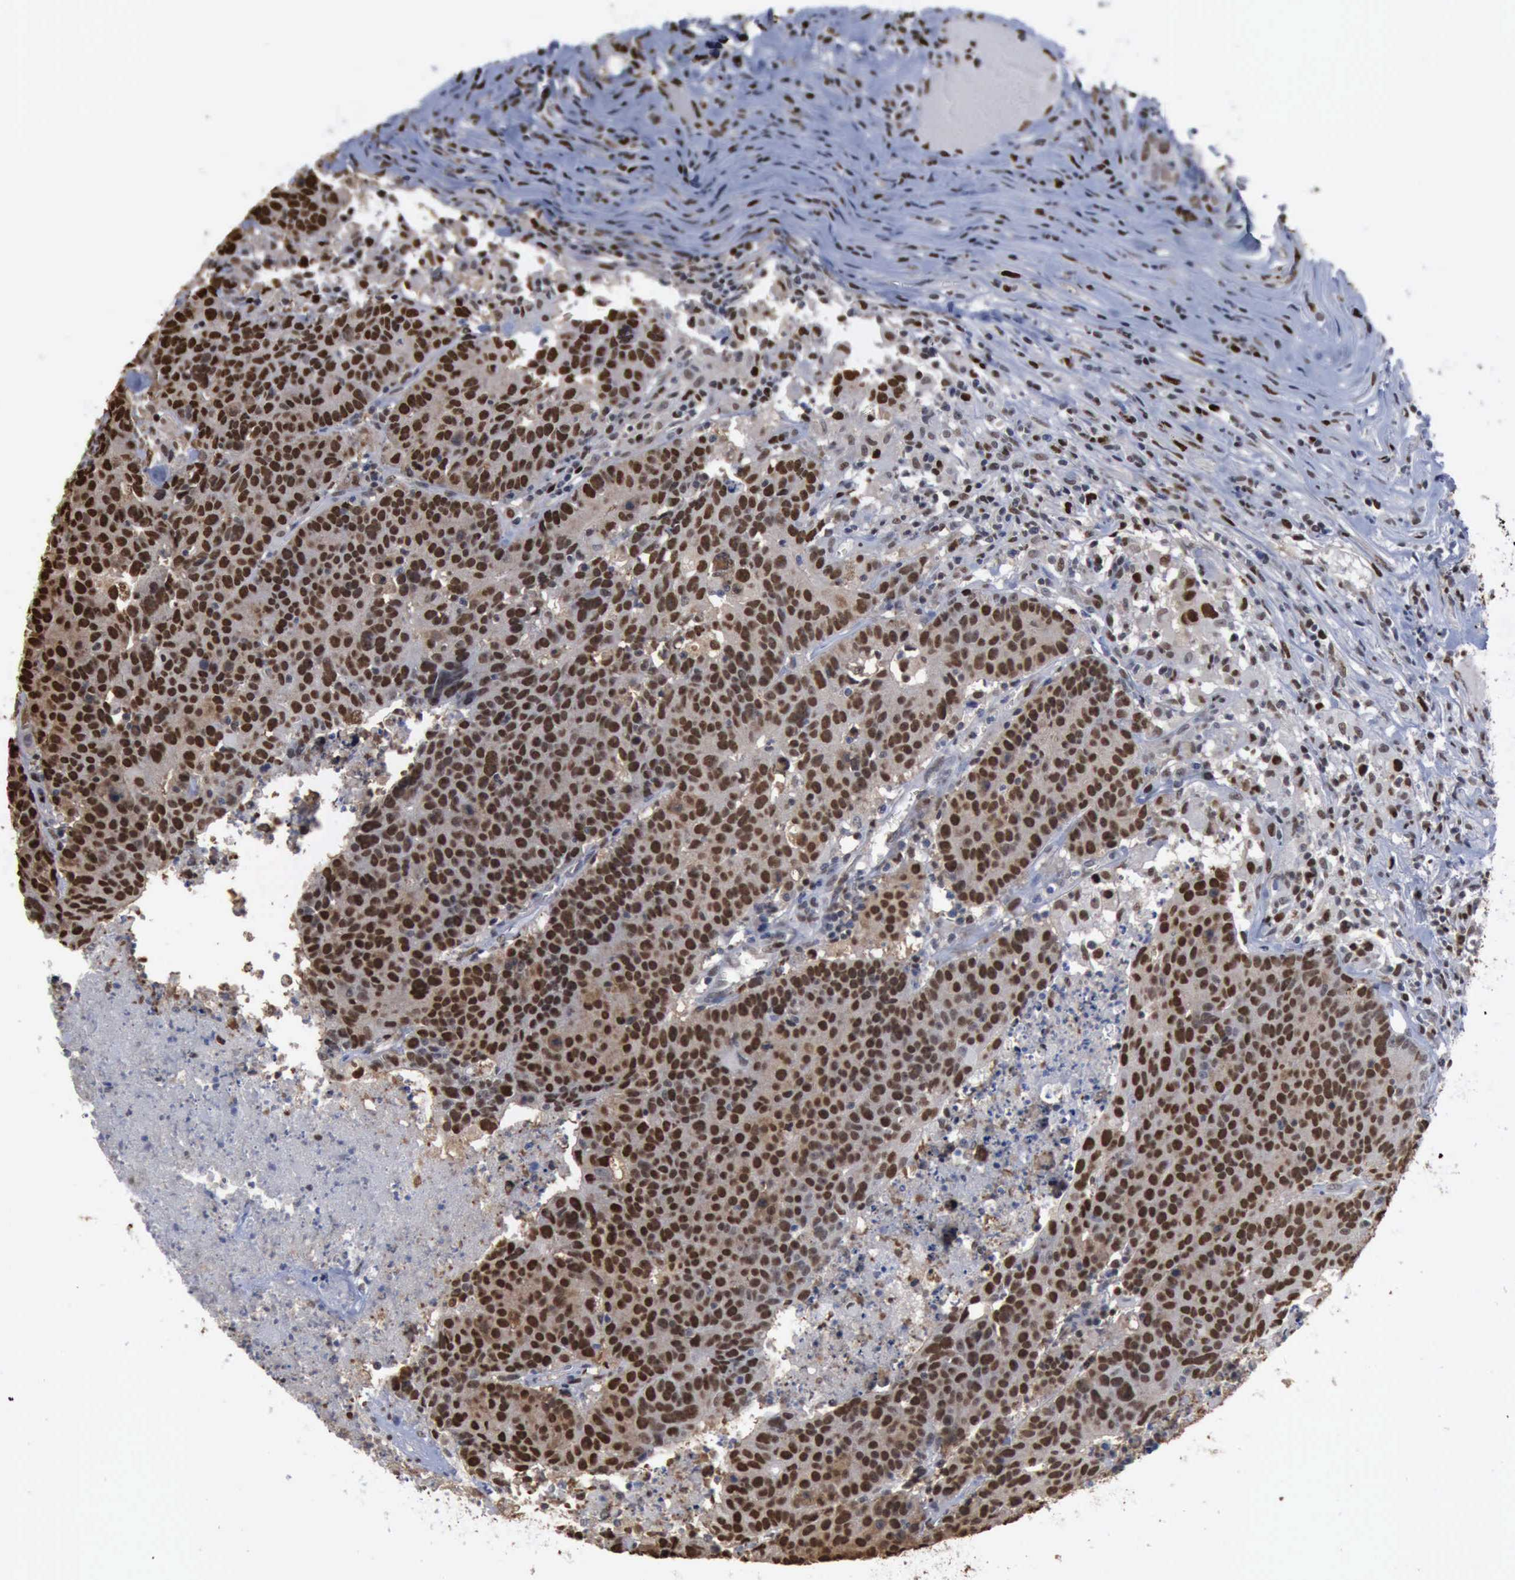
{"staining": {"intensity": "moderate", "quantity": ">75%", "location": "nuclear"}, "tissue": "colorectal cancer", "cell_type": "Tumor cells", "image_type": "cancer", "snomed": [{"axis": "morphology", "description": "Adenocarcinoma, NOS"}, {"axis": "topography", "description": "Colon"}], "caption": "High-magnification brightfield microscopy of adenocarcinoma (colorectal) stained with DAB (brown) and counterstained with hematoxylin (blue). tumor cells exhibit moderate nuclear positivity is seen in approximately>75% of cells.", "gene": "PCNA", "patient": {"sex": "female", "age": 53}}